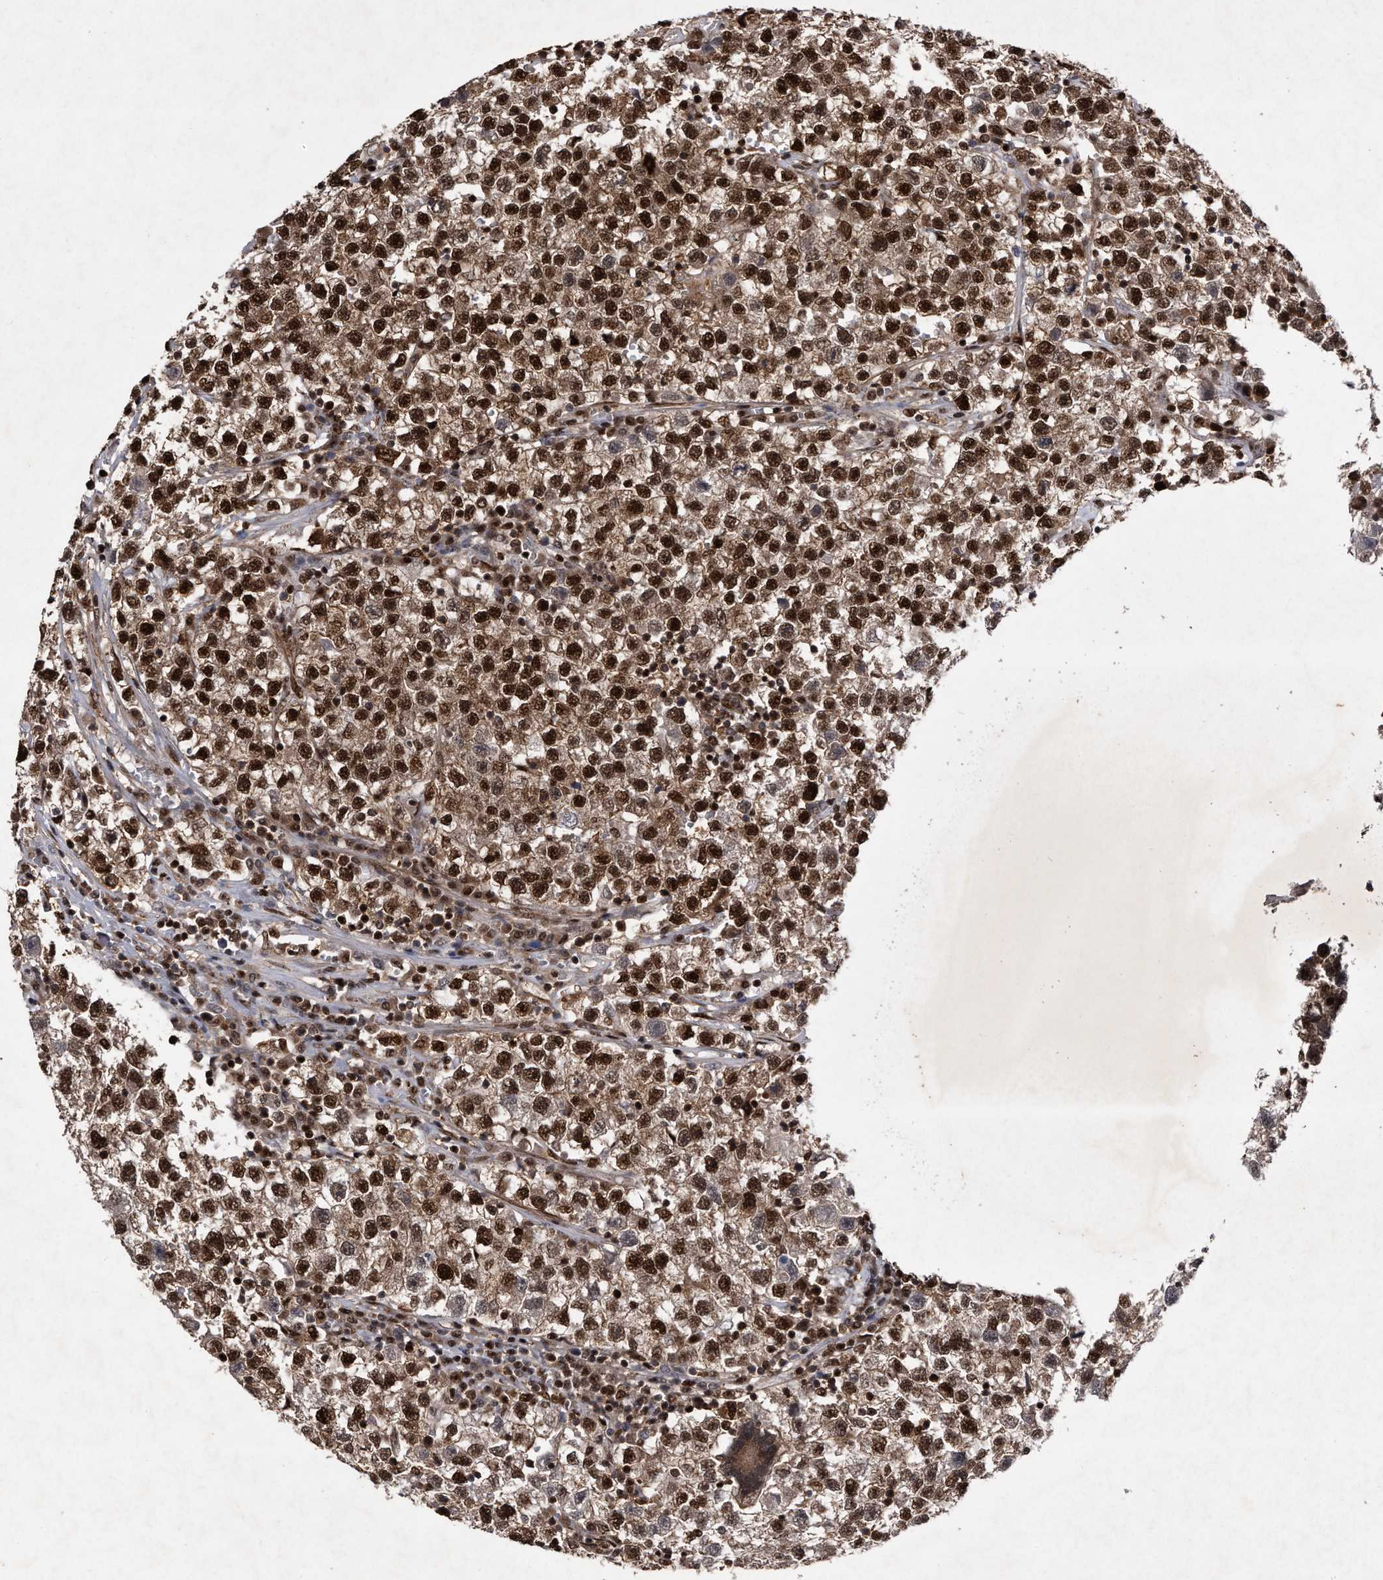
{"staining": {"intensity": "strong", "quantity": ">75%", "location": "nuclear"}, "tissue": "testis cancer", "cell_type": "Tumor cells", "image_type": "cancer", "snomed": [{"axis": "morphology", "description": "Seminoma, NOS"}, {"axis": "topography", "description": "Testis"}], "caption": "Protein staining displays strong nuclear staining in approximately >75% of tumor cells in testis seminoma.", "gene": "RAD23B", "patient": {"sex": "male", "age": 22}}